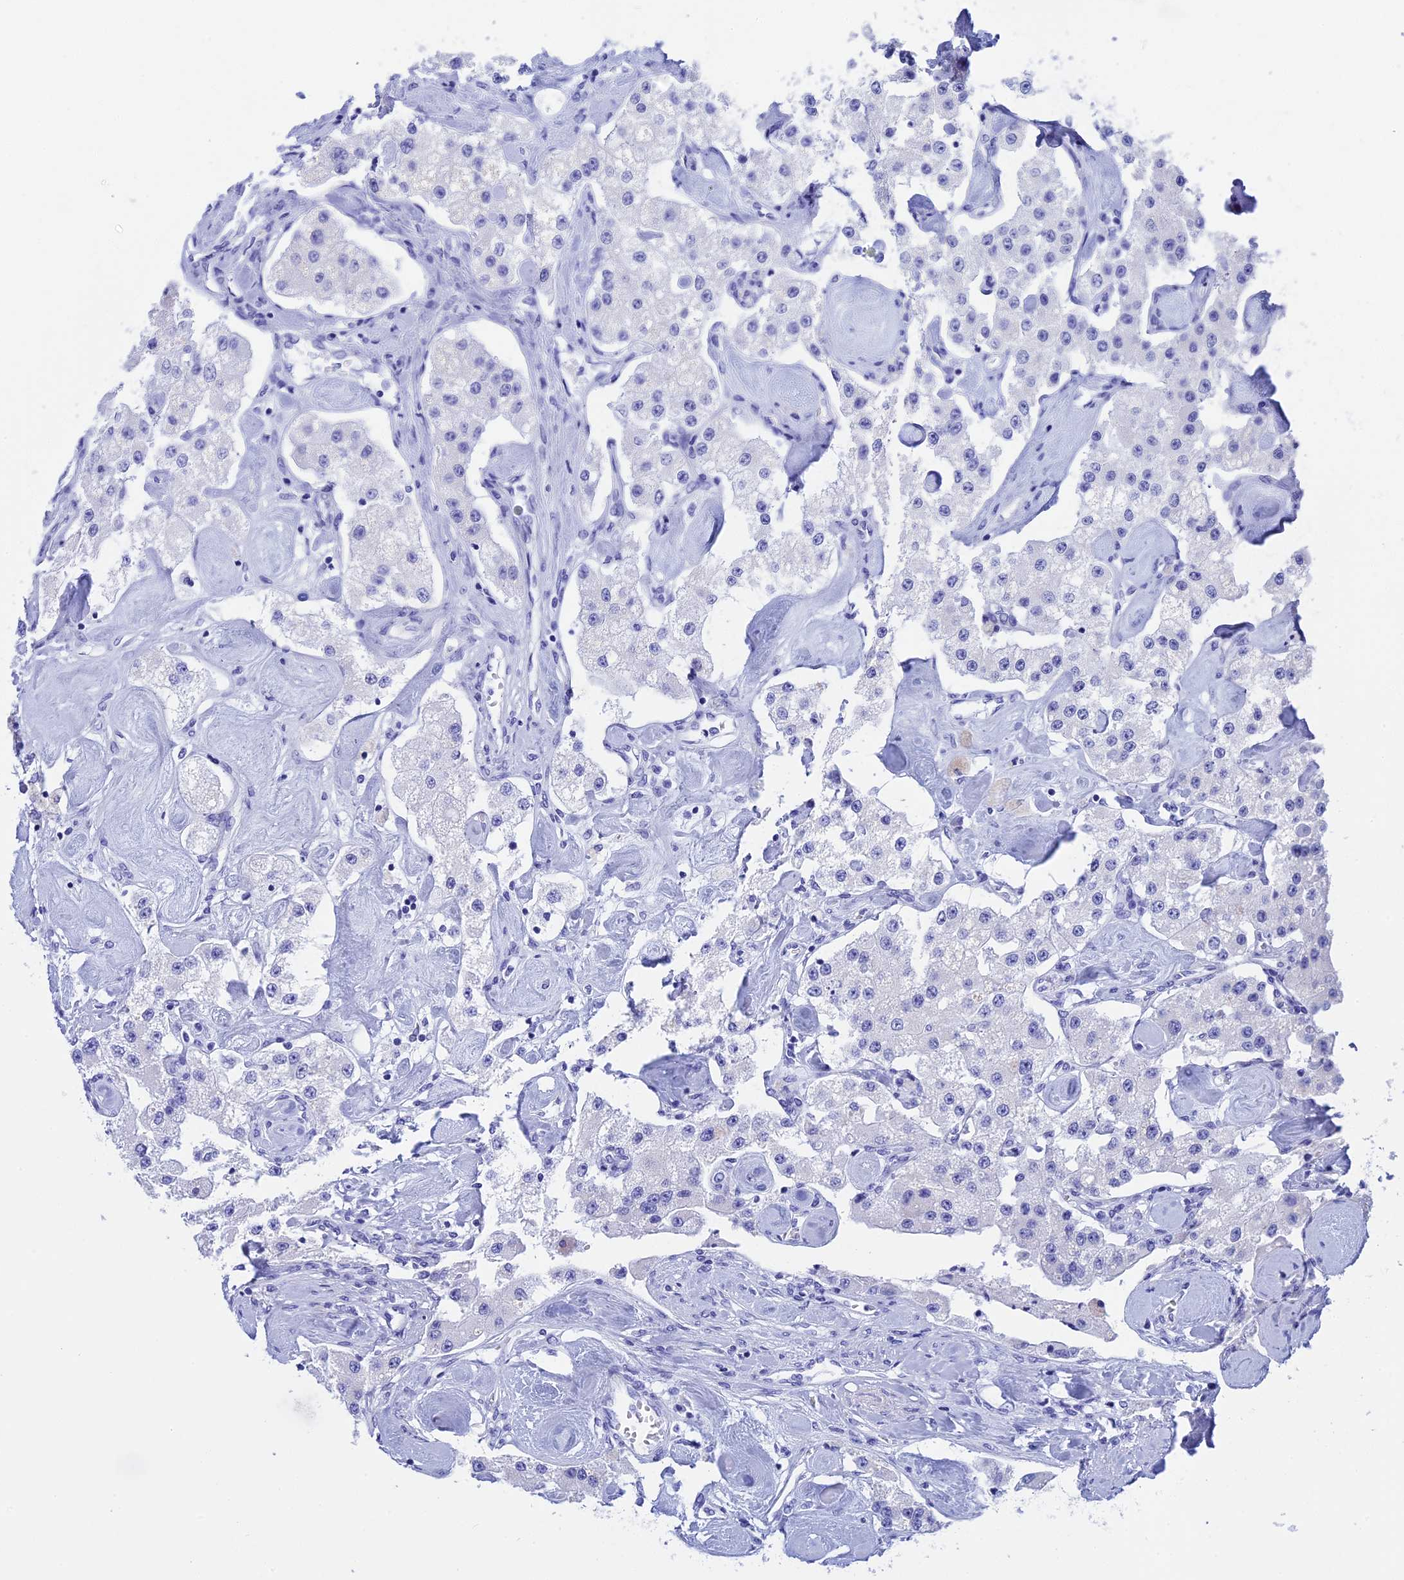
{"staining": {"intensity": "negative", "quantity": "none", "location": "none"}, "tissue": "carcinoid", "cell_type": "Tumor cells", "image_type": "cancer", "snomed": [{"axis": "morphology", "description": "Carcinoid, malignant, NOS"}, {"axis": "topography", "description": "Pancreas"}], "caption": "Immunohistochemical staining of human malignant carcinoid exhibits no significant staining in tumor cells.", "gene": "TEX101", "patient": {"sex": "male", "age": 41}}